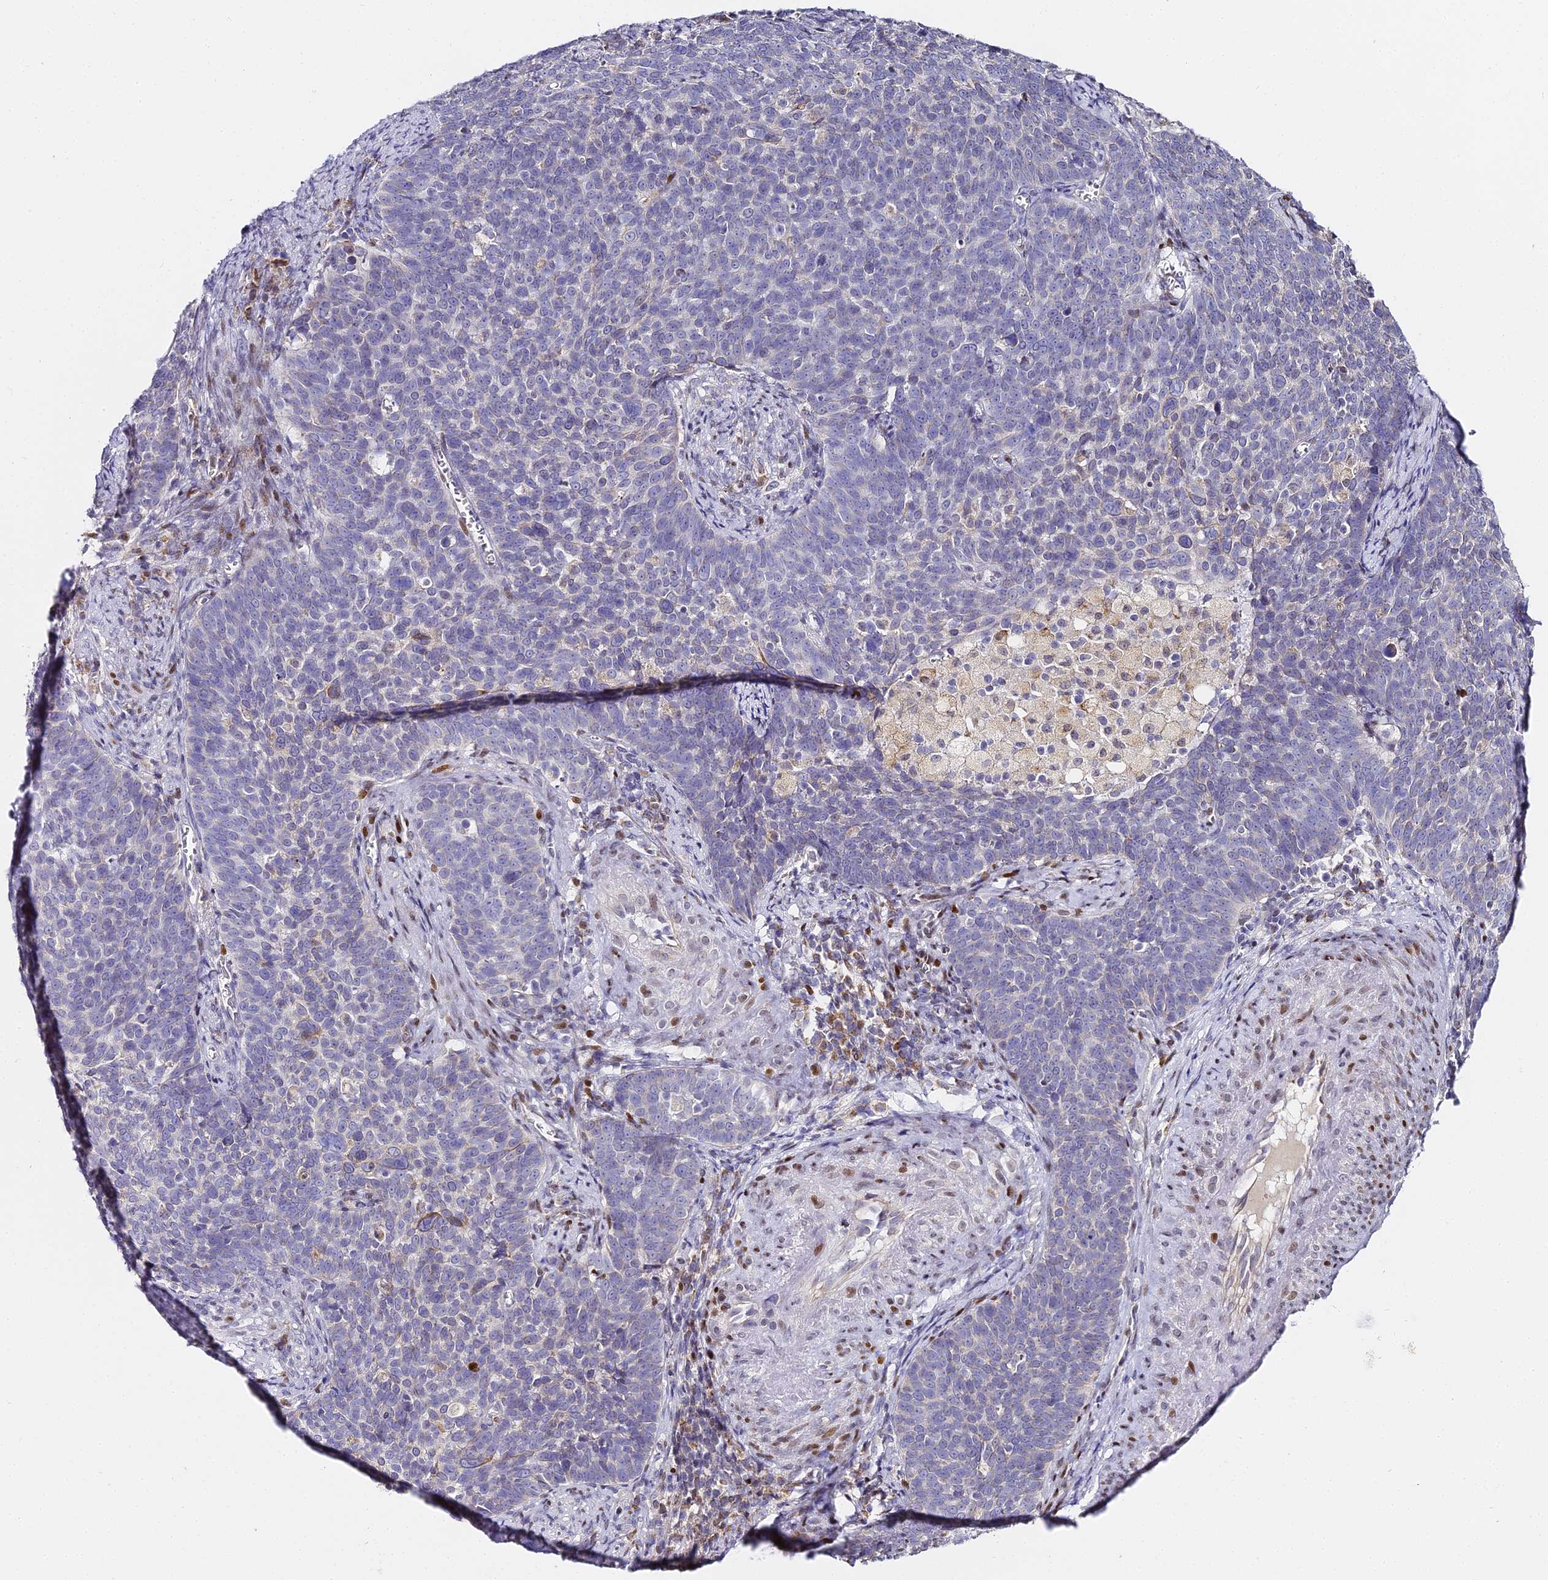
{"staining": {"intensity": "negative", "quantity": "none", "location": "none"}, "tissue": "cervical cancer", "cell_type": "Tumor cells", "image_type": "cancer", "snomed": [{"axis": "morphology", "description": "Squamous cell carcinoma, NOS"}, {"axis": "topography", "description": "Cervix"}], "caption": "An image of cervical cancer (squamous cell carcinoma) stained for a protein exhibits no brown staining in tumor cells.", "gene": "SERP1", "patient": {"sex": "female", "age": 39}}